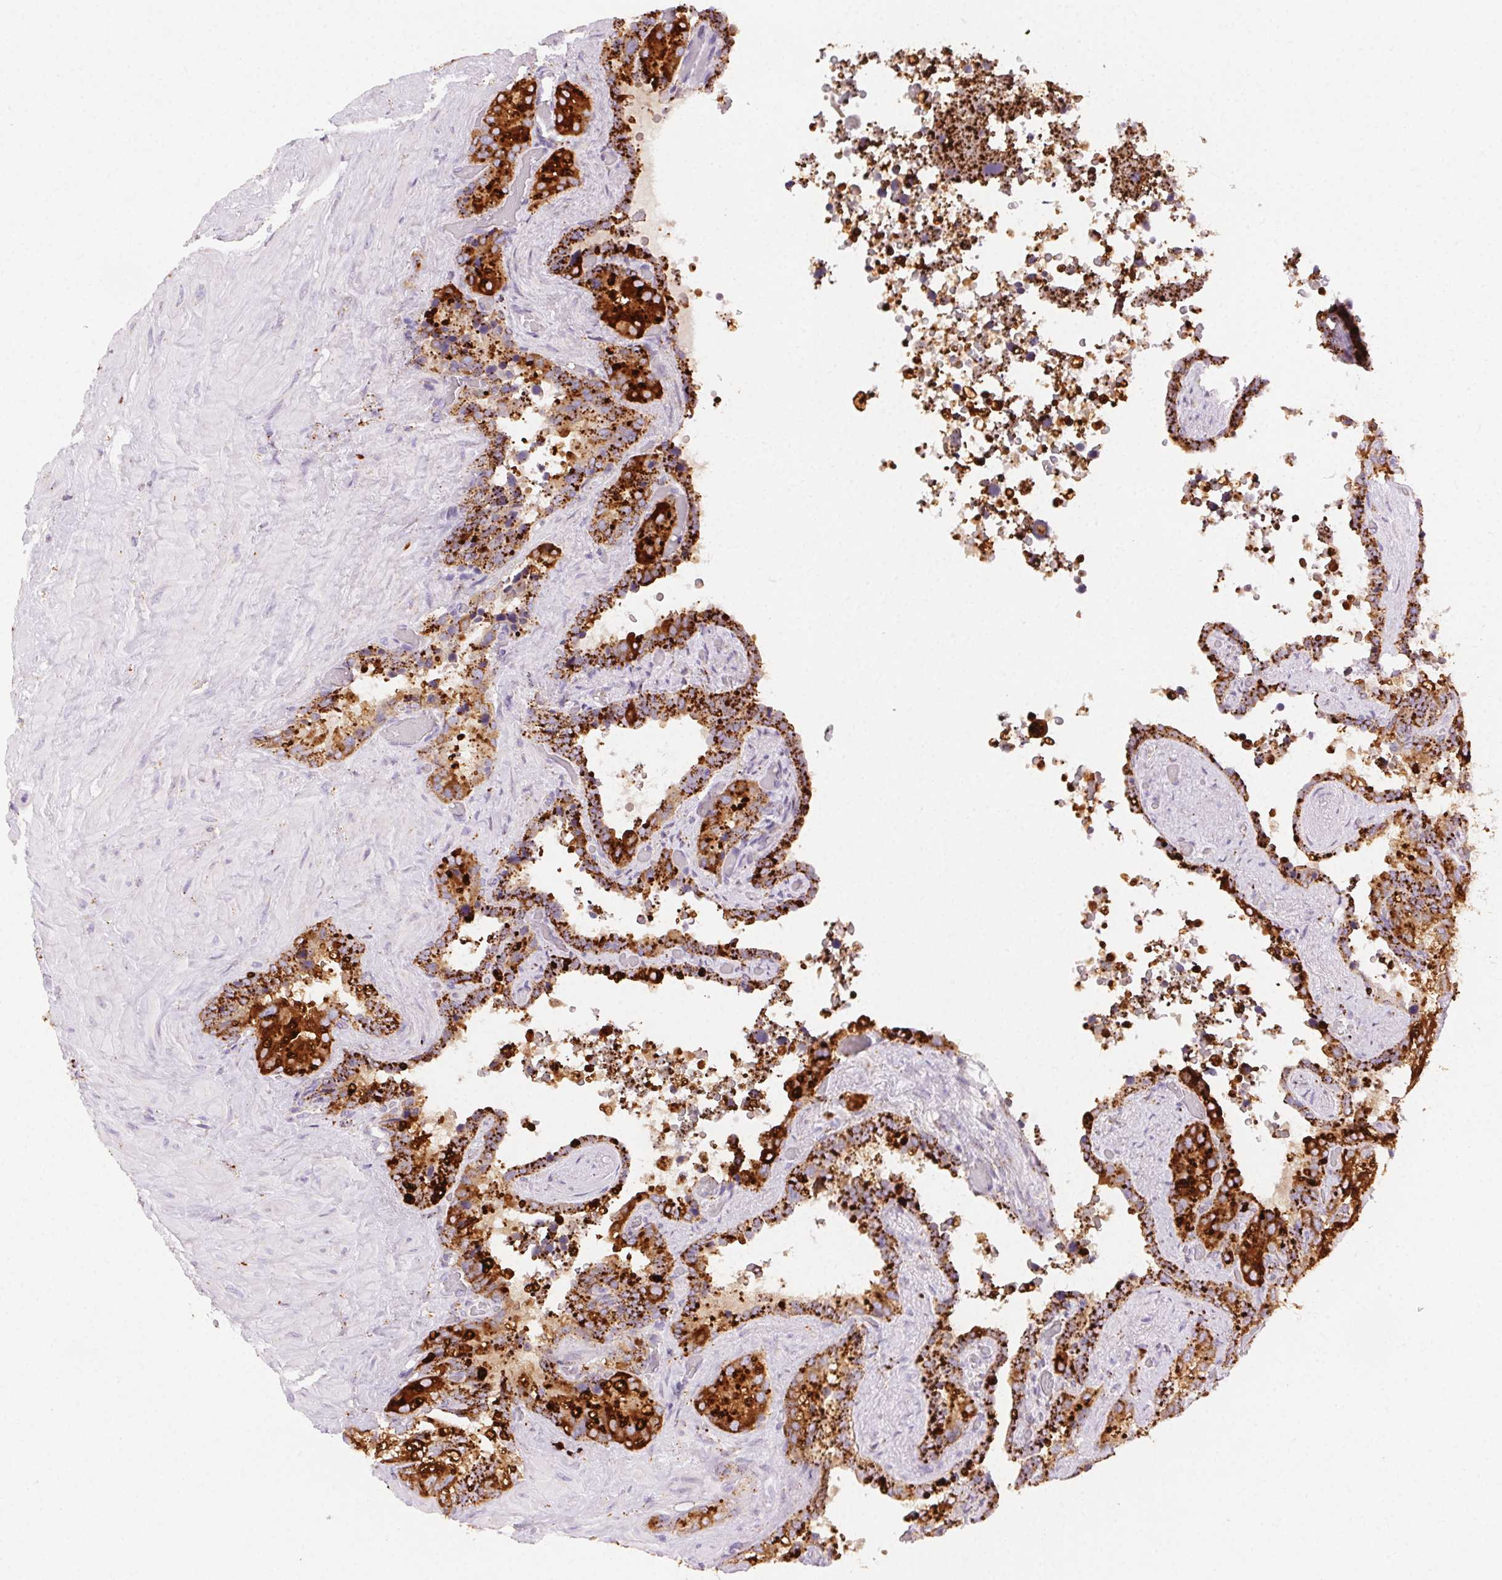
{"staining": {"intensity": "strong", "quantity": ">75%", "location": "cytoplasmic/membranous"}, "tissue": "seminal vesicle", "cell_type": "Glandular cells", "image_type": "normal", "snomed": [{"axis": "morphology", "description": "Normal tissue, NOS"}, {"axis": "topography", "description": "Seminal veicle"}], "caption": "Immunohistochemical staining of unremarkable human seminal vesicle displays high levels of strong cytoplasmic/membranous positivity in about >75% of glandular cells. The staining was performed using DAB to visualize the protein expression in brown, while the nuclei were stained in blue with hematoxylin (Magnification: 20x).", "gene": "SCPEP1", "patient": {"sex": "male", "age": 60}}